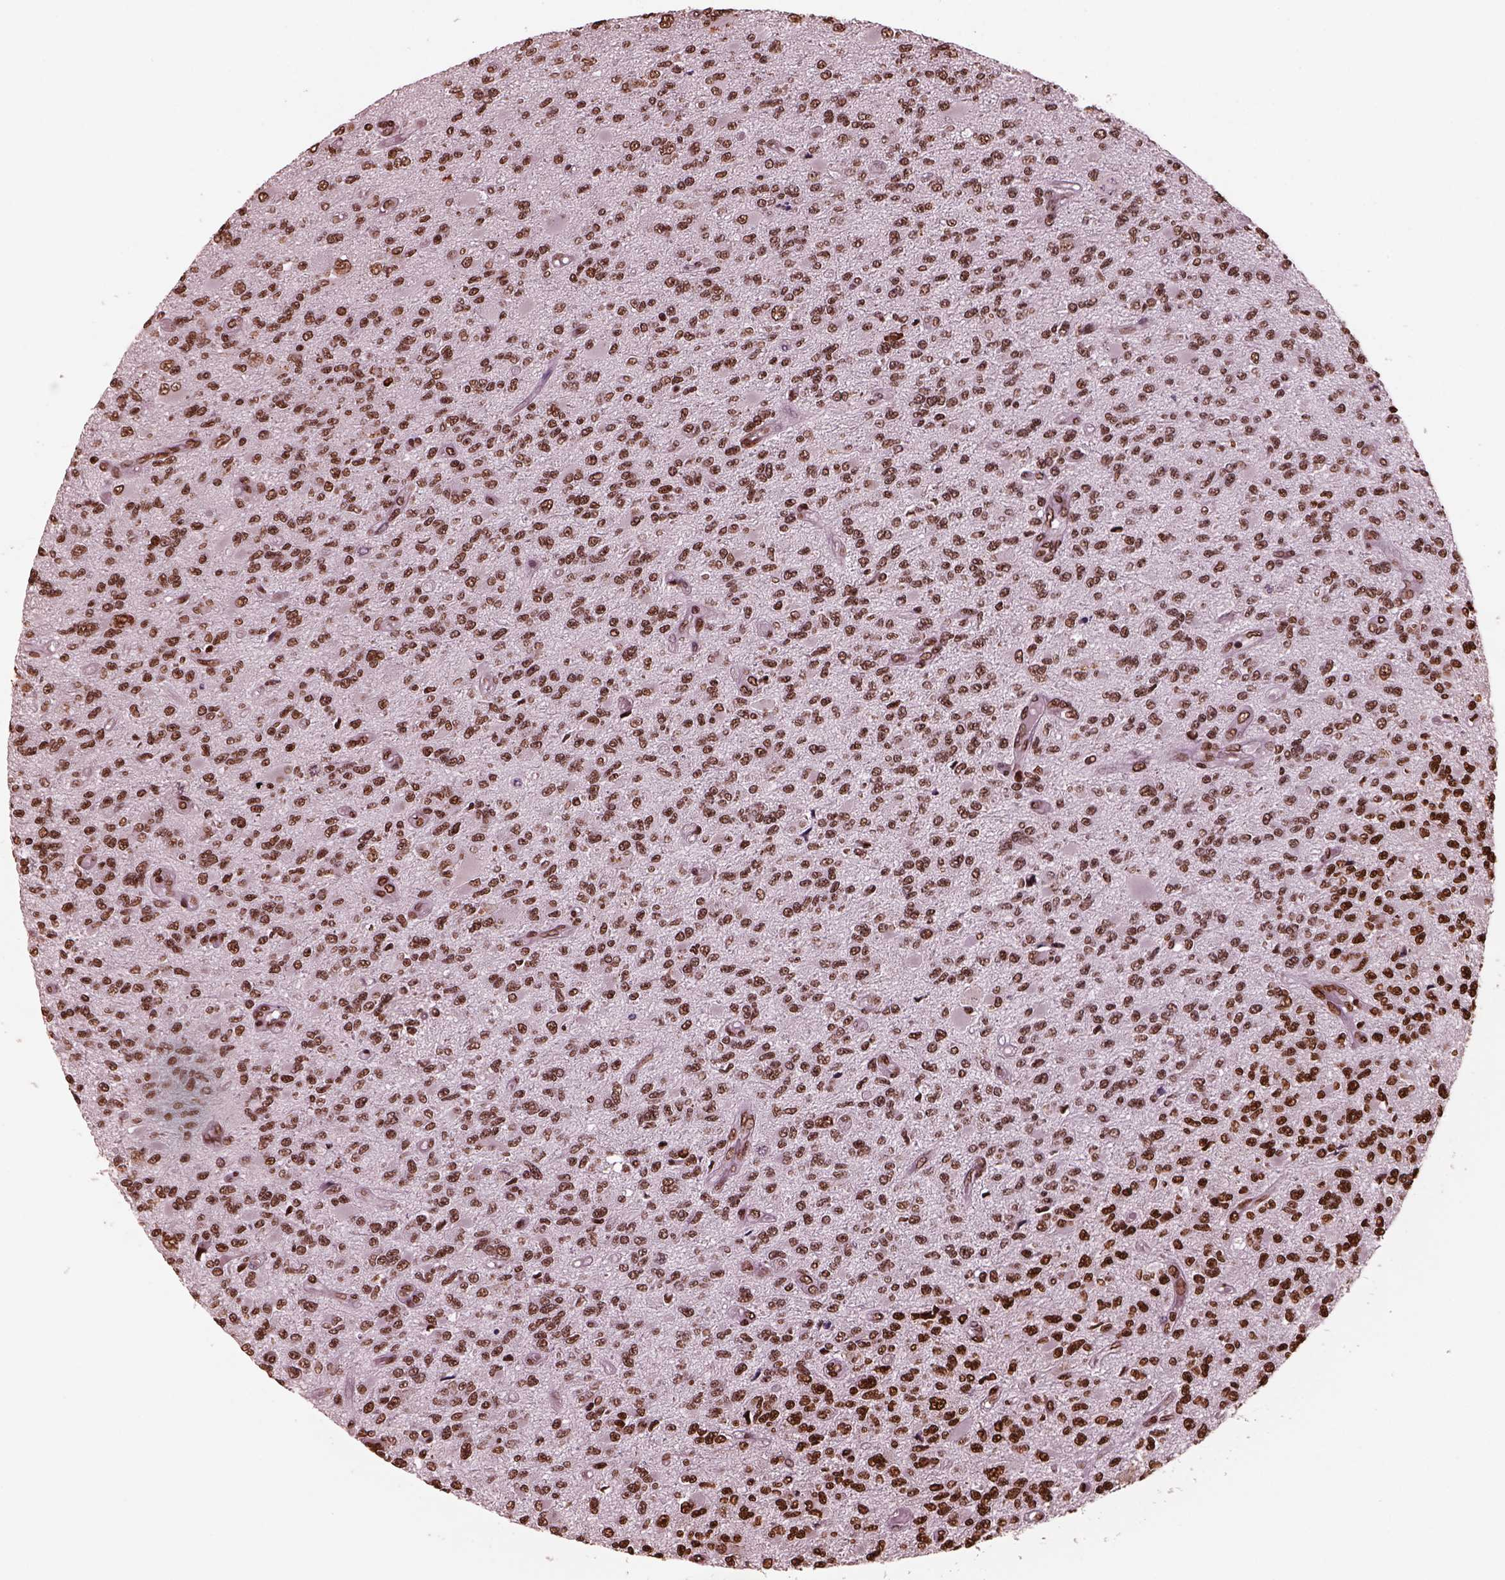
{"staining": {"intensity": "strong", "quantity": ">75%", "location": "nuclear"}, "tissue": "glioma", "cell_type": "Tumor cells", "image_type": "cancer", "snomed": [{"axis": "morphology", "description": "Glioma, malignant, High grade"}, {"axis": "topography", "description": "Brain"}], "caption": "Protein staining of glioma tissue shows strong nuclear staining in approximately >75% of tumor cells.", "gene": "NSD1", "patient": {"sex": "female", "age": 63}}